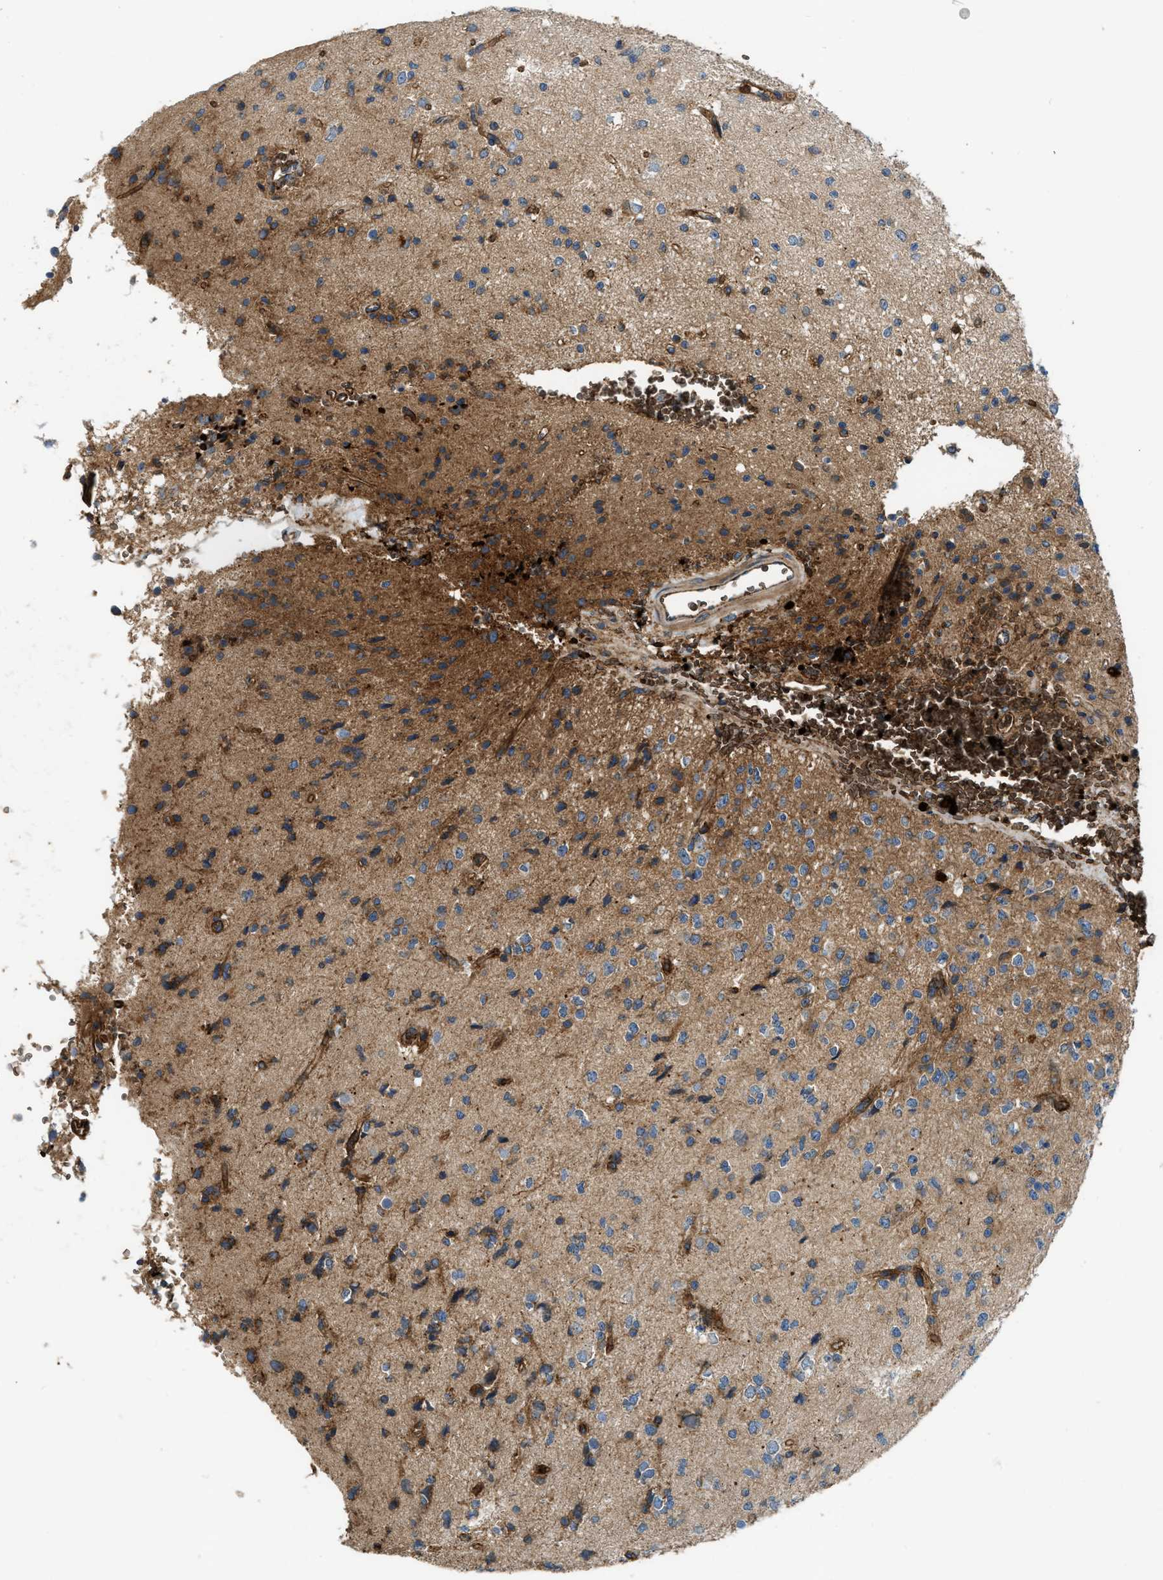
{"staining": {"intensity": "moderate", "quantity": "25%-75%", "location": "cytoplasmic/membranous"}, "tissue": "glioma", "cell_type": "Tumor cells", "image_type": "cancer", "snomed": [{"axis": "morphology", "description": "Glioma, malignant, High grade"}, {"axis": "topography", "description": "pancreas cauda"}], "caption": "Protein staining of glioma tissue exhibits moderate cytoplasmic/membranous staining in about 25%-75% of tumor cells. (DAB (3,3'-diaminobenzidine) IHC, brown staining for protein, blue staining for nuclei).", "gene": "ERC1", "patient": {"sex": "male", "age": 60}}